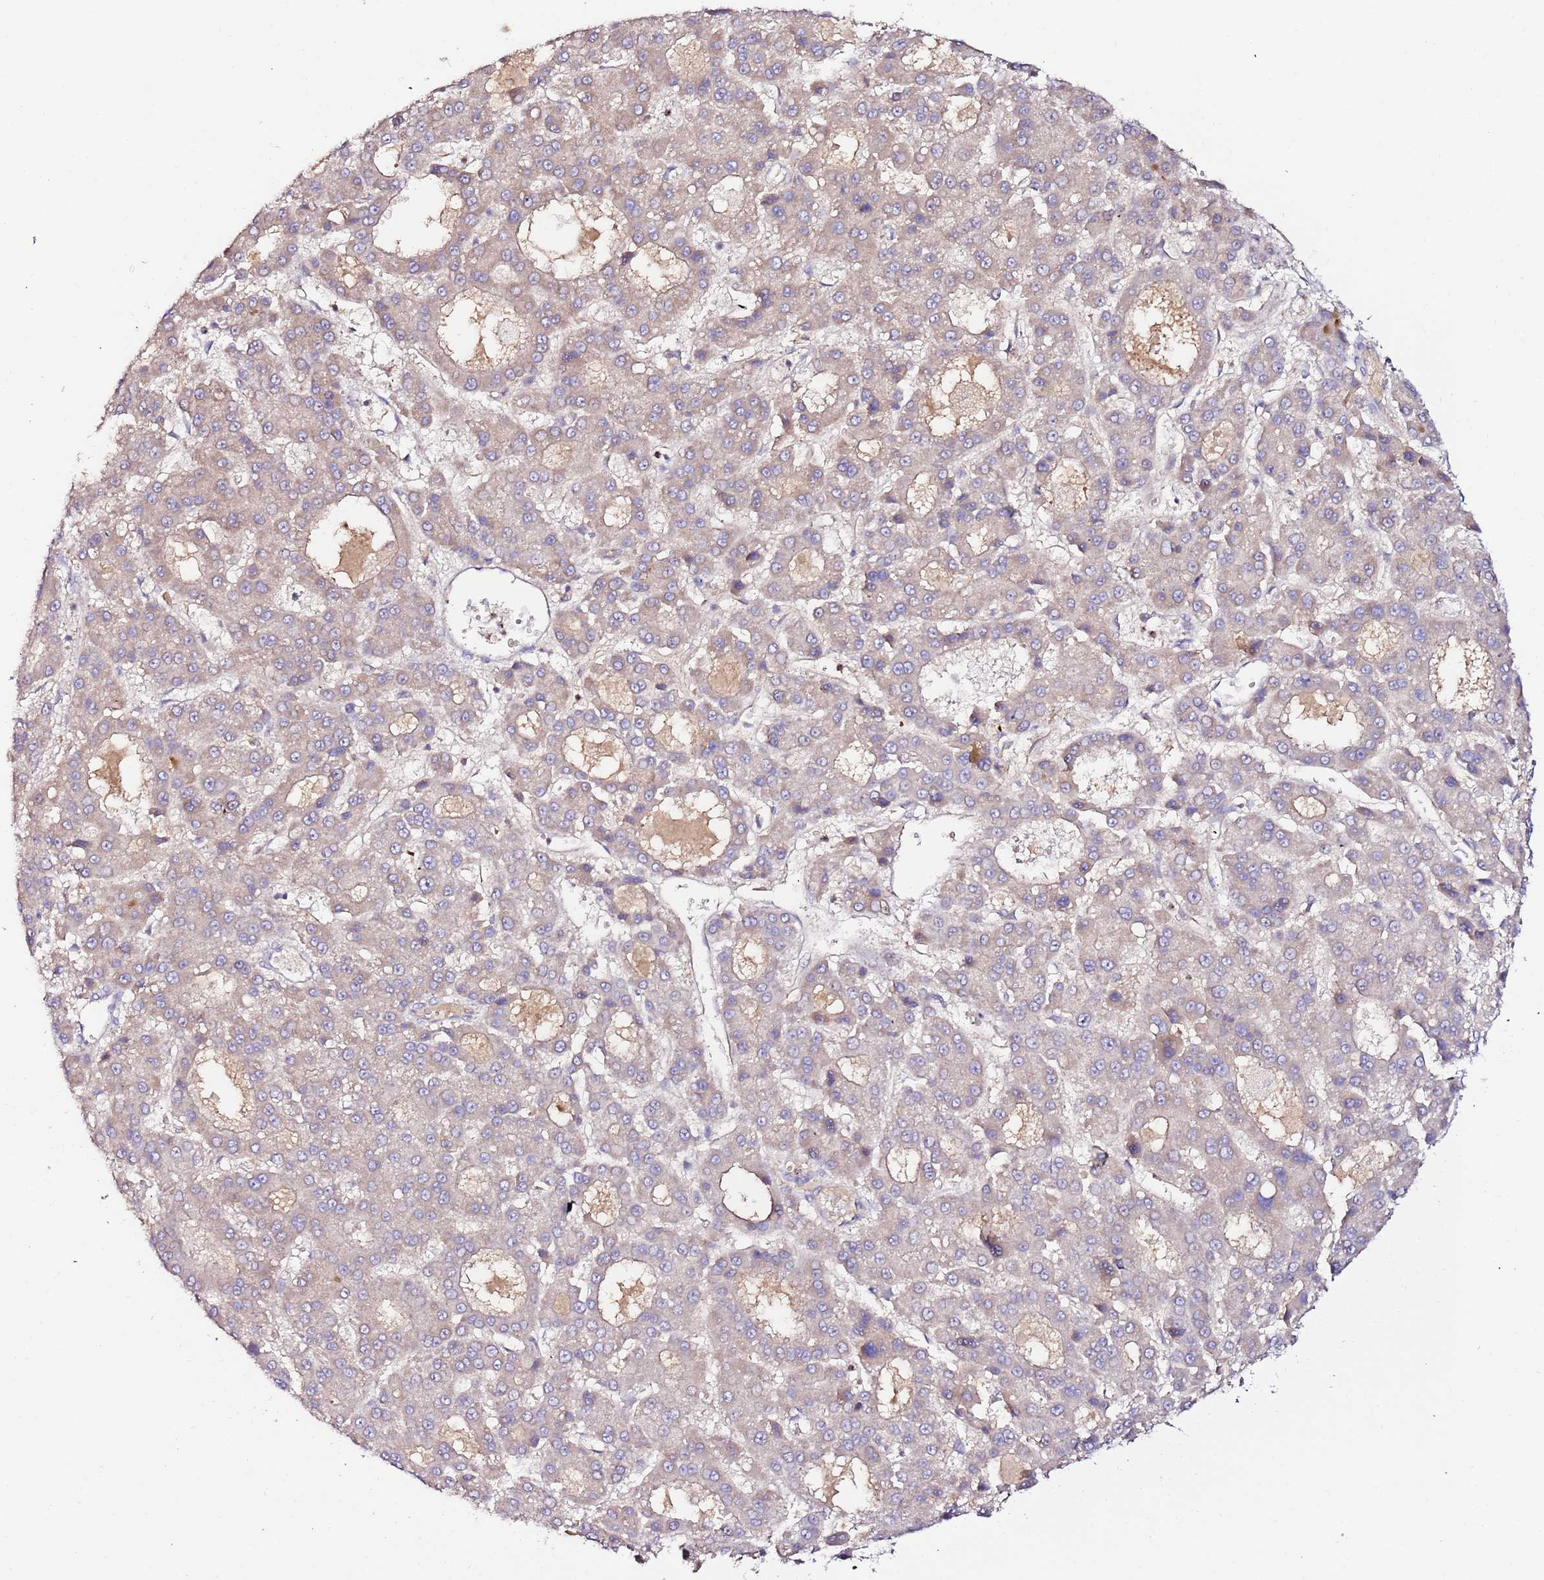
{"staining": {"intensity": "weak", "quantity": "25%-75%", "location": "cytoplasmic/membranous"}, "tissue": "liver cancer", "cell_type": "Tumor cells", "image_type": "cancer", "snomed": [{"axis": "morphology", "description": "Carcinoma, Hepatocellular, NOS"}, {"axis": "topography", "description": "Liver"}], "caption": "Human liver cancer stained with a brown dye reveals weak cytoplasmic/membranous positive expression in approximately 25%-75% of tumor cells.", "gene": "FLVCR1", "patient": {"sex": "male", "age": 70}}